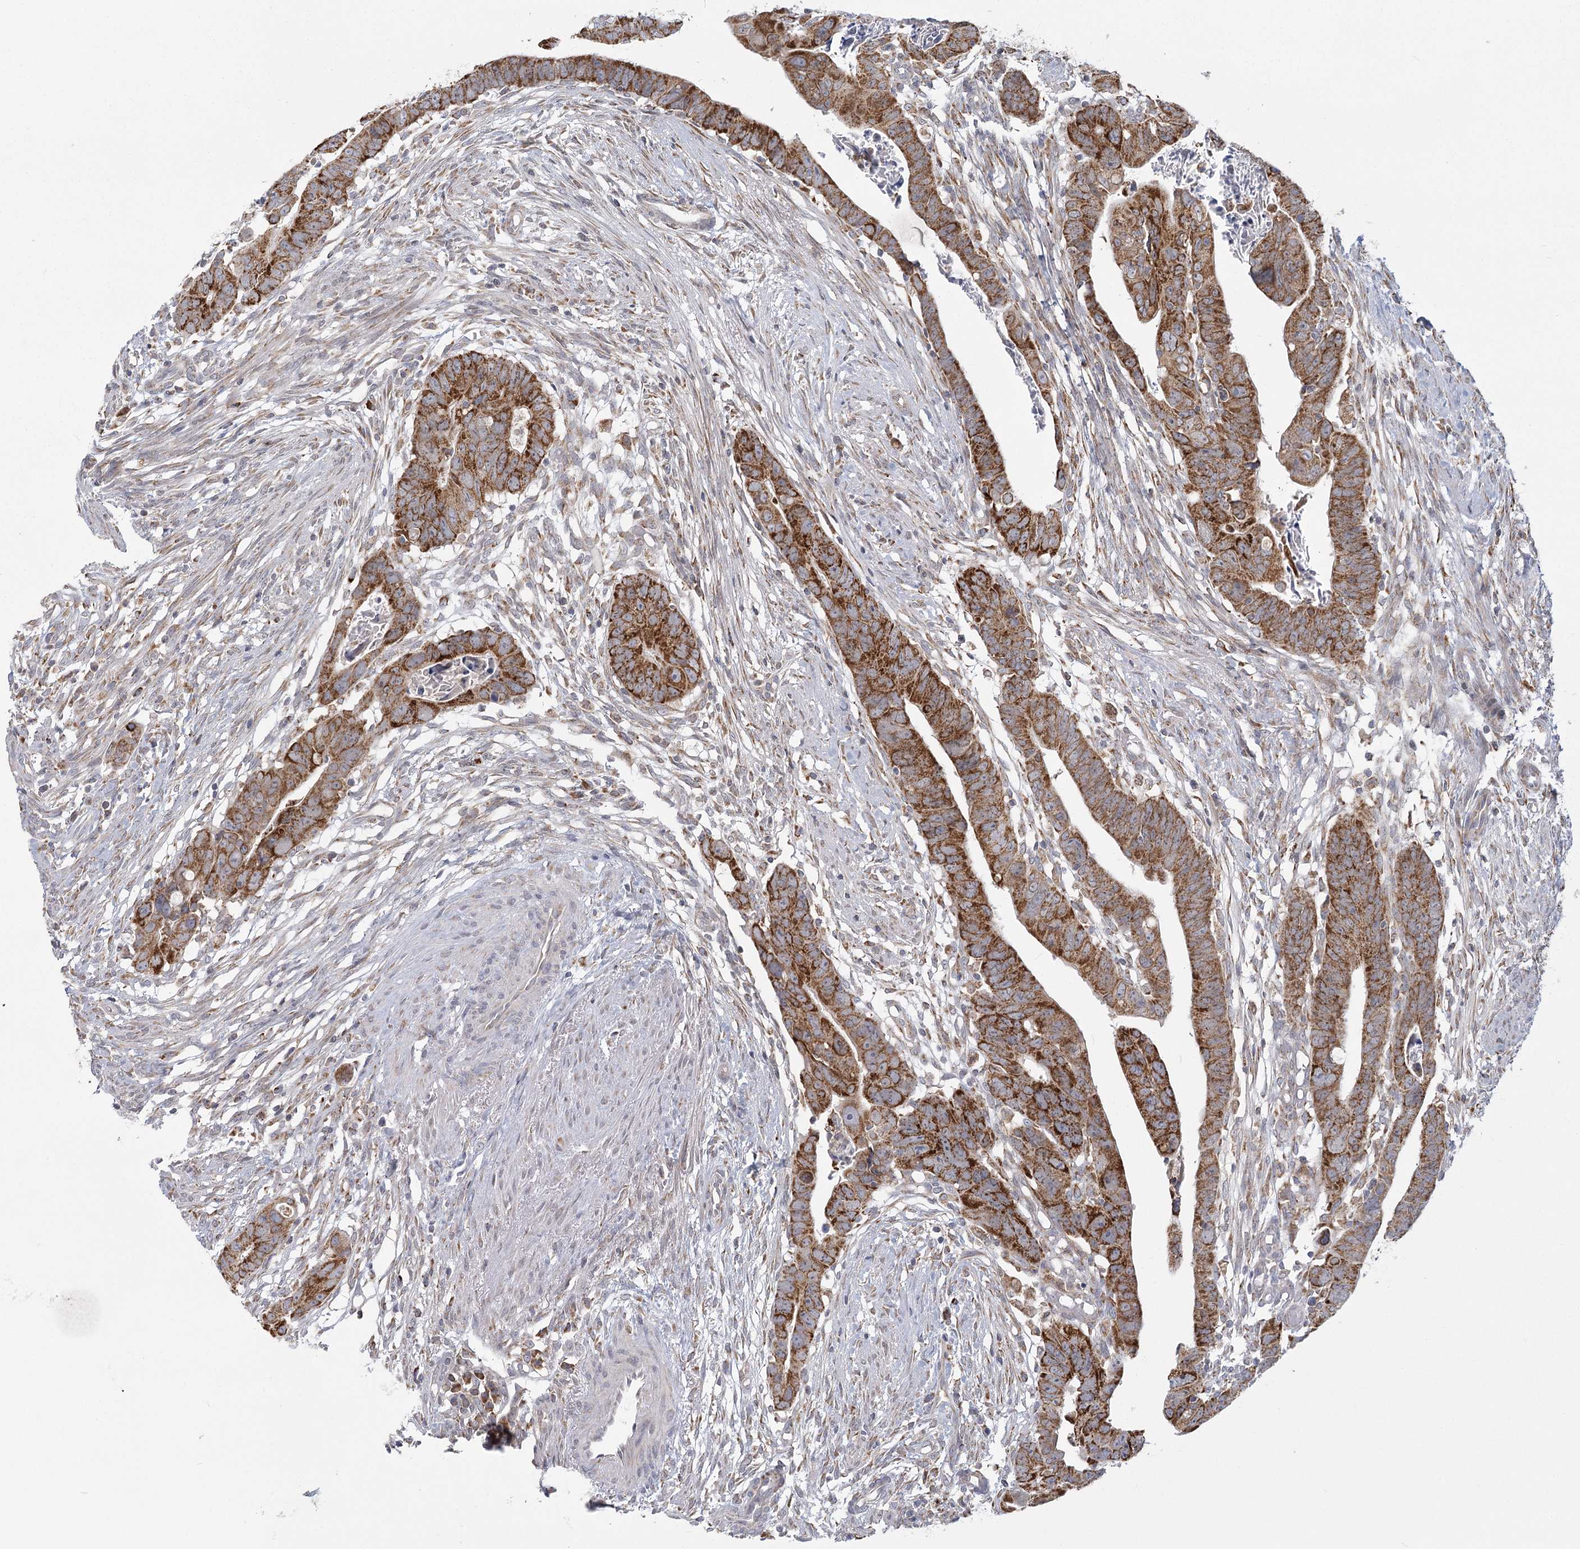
{"staining": {"intensity": "strong", "quantity": ">75%", "location": "cytoplasmic/membranous"}, "tissue": "colorectal cancer", "cell_type": "Tumor cells", "image_type": "cancer", "snomed": [{"axis": "morphology", "description": "Adenocarcinoma, NOS"}, {"axis": "topography", "description": "Rectum"}], "caption": "DAB immunohistochemical staining of colorectal adenocarcinoma exhibits strong cytoplasmic/membranous protein positivity in approximately >75% of tumor cells. The staining is performed using DAB (3,3'-diaminobenzidine) brown chromogen to label protein expression. The nuclei are counter-stained blue using hematoxylin.", "gene": "LACTB", "patient": {"sex": "female", "age": 65}}